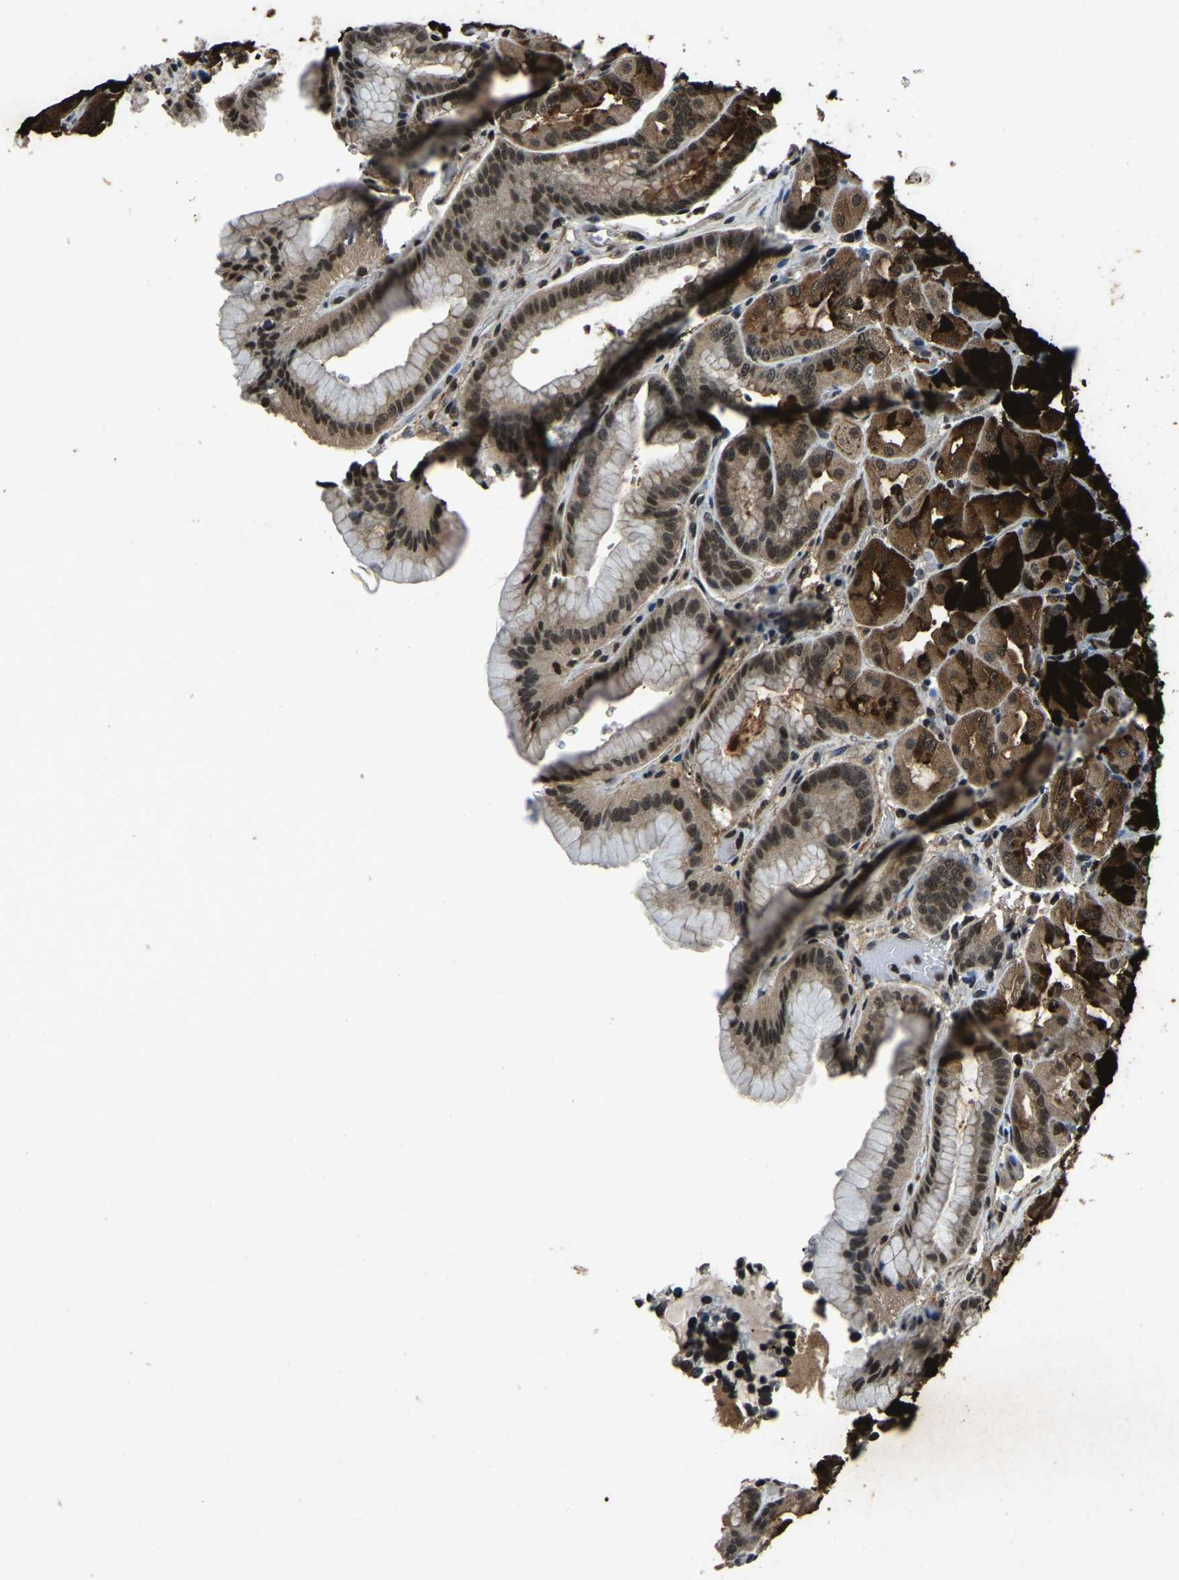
{"staining": {"intensity": "strong", "quantity": ">75%", "location": "cytoplasmic/membranous,nuclear"}, "tissue": "stomach", "cell_type": "Glandular cells", "image_type": "normal", "snomed": [{"axis": "morphology", "description": "Normal tissue, NOS"}, {"axis": "morphology", "description": "Carcinoid, malignant, NOS"}, {"axis": "topography", "description": "Stomach, upper"}], "caption": "This image exhibits unremarkable stomach stained with IHC to label a protein in brown. The cytoplasmic/membranous,nuclear of glandular cells show strong positivity for the protein. Nuclei are counter-stained blue.", "gene": "ANKIB1", "patient": {"sex": "male", "age": 39}}